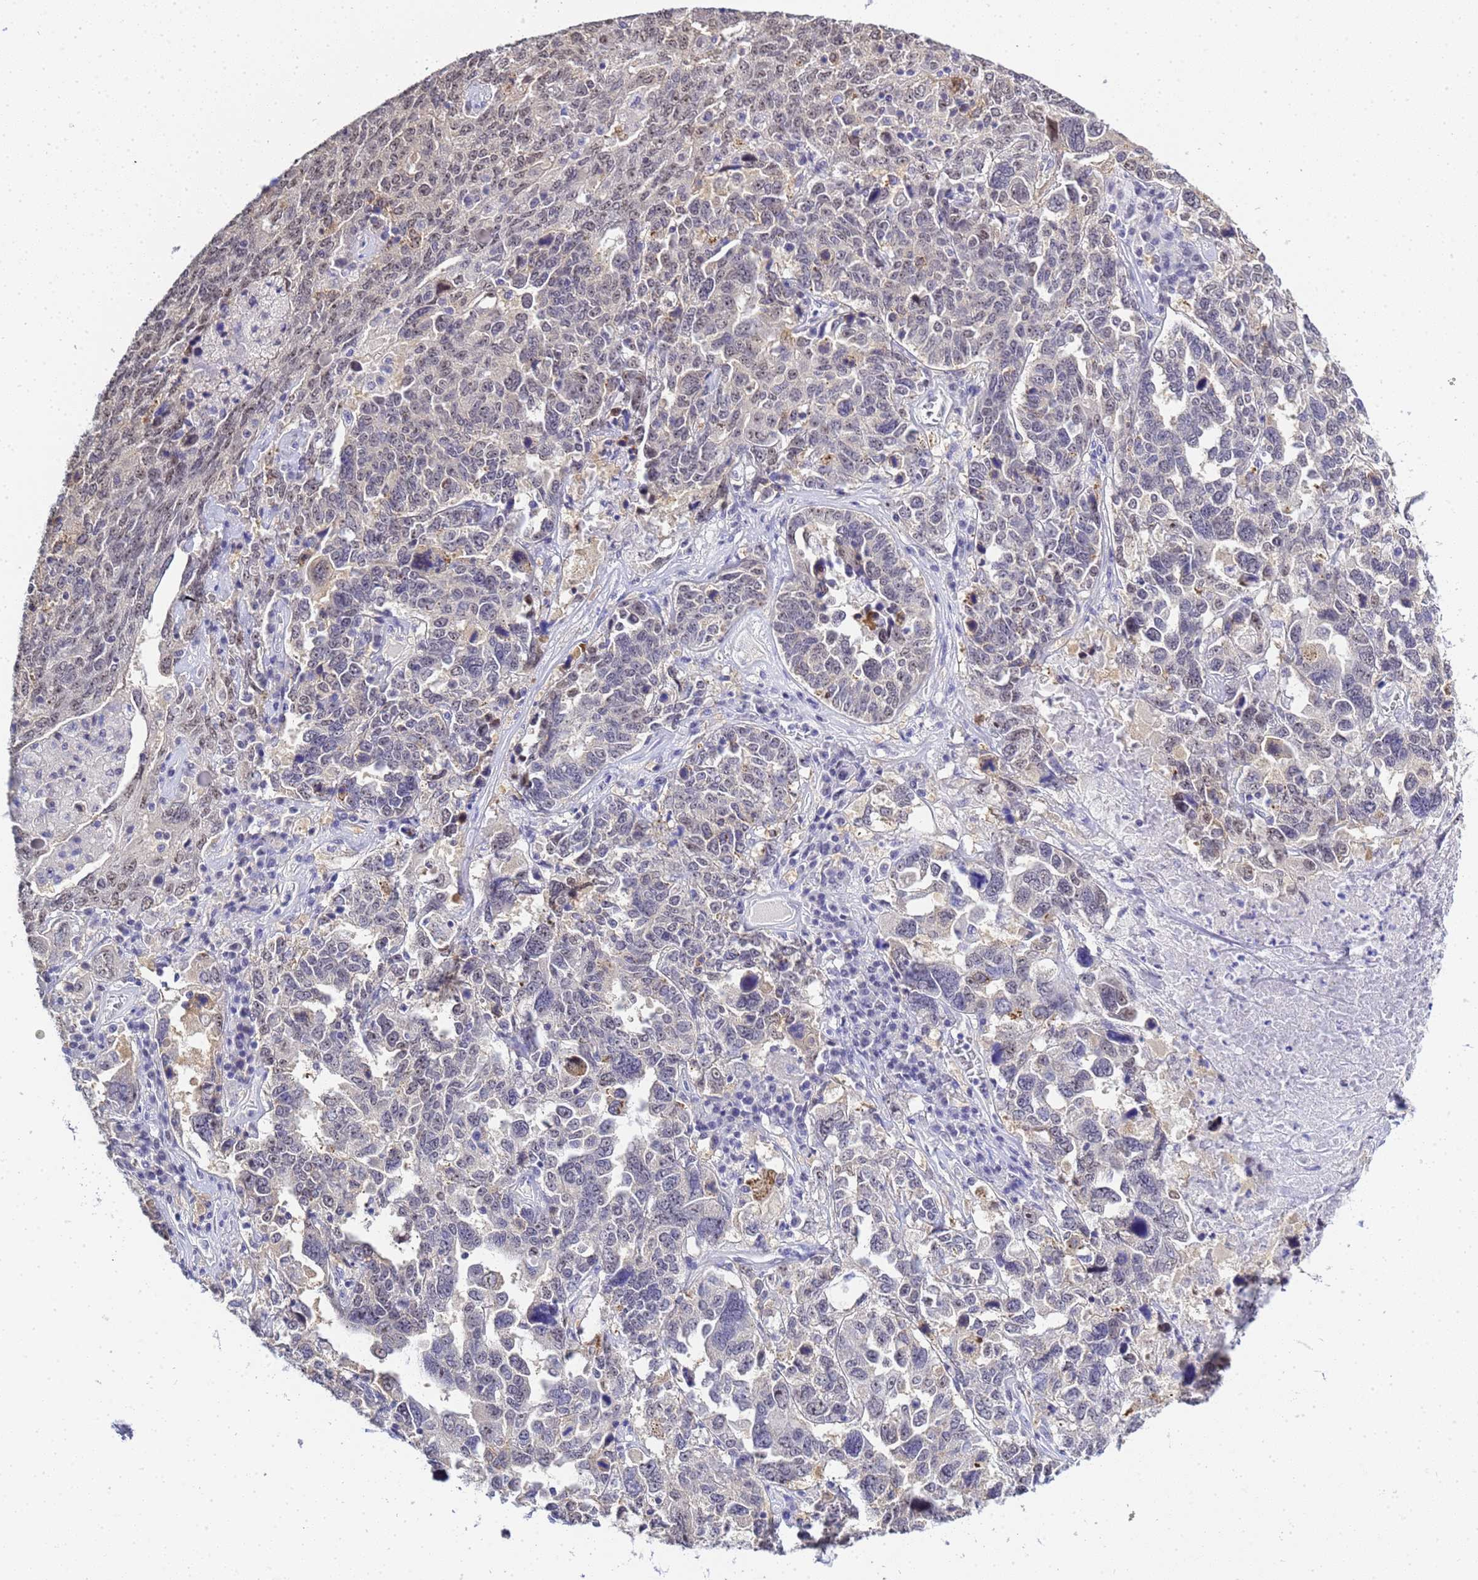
{"staining": {"intensity": "weak", "quantity": "25%-75%", "location": "cytoplasmic/membranous,nuclear"}, "tissue": "ovarian cancer", "cell_type": "Tumor cells", "image_type": "cancer", "snomed": [{"axis": "morphology", "description": "Carcinoma, endometroid"}, {"axis": "topography", "description": "Ovary"}], "caption": "High-magnification brightfield microscopy of endometroid carcinoma (ovarian) stained with DAB (3,3'-diaminobenzidine) (brown) and counterstained with hematoxylin (blue). tumor cells exhibit weak cytoplasmic/membranous and nuclear expression is appreciated in approximately25%-75% of cells.", "gene": "ACTL6B", "patient": {"sex": "female", "age": 62}}